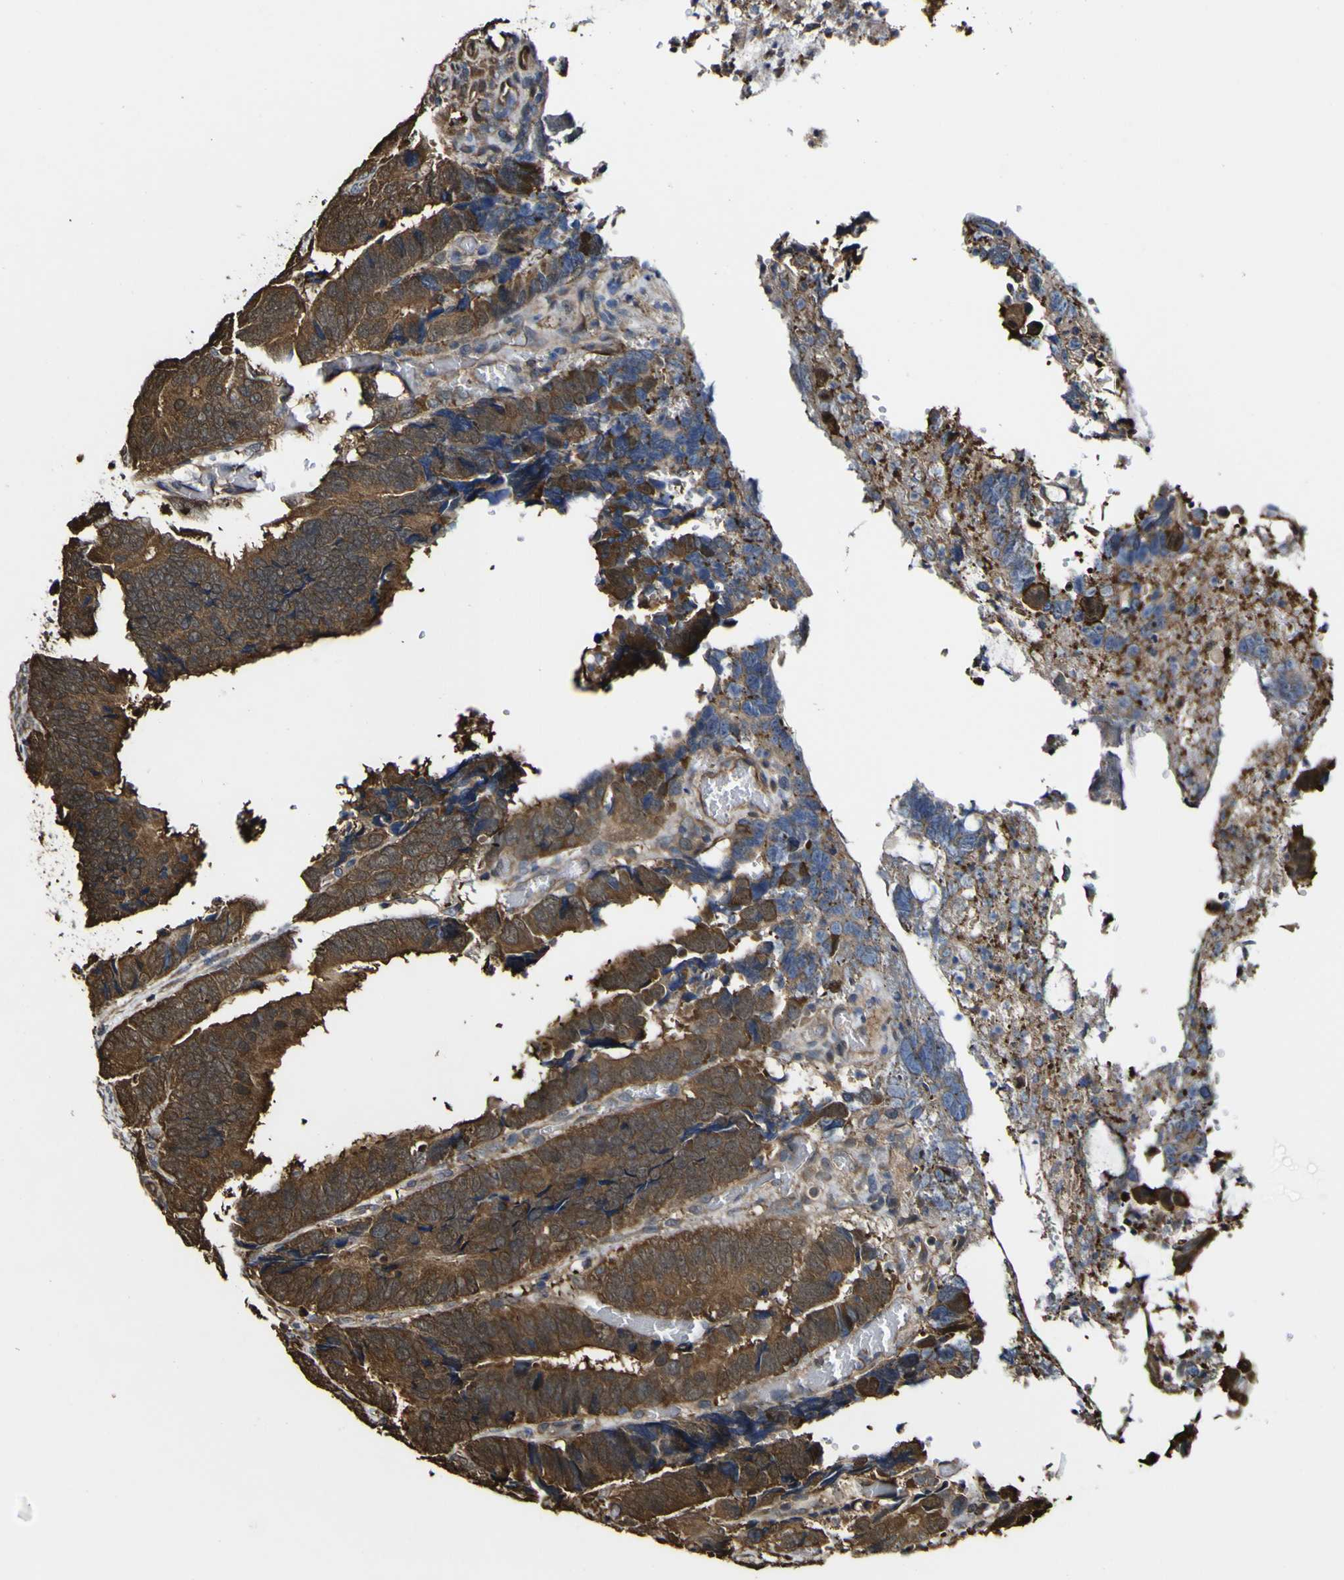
{"staining": {"intensity": "moderate", "quantity": ">75%", "location": "cytoplasmic/membranous"}, "tissue": "colorectal cancer", "cell_type": "Tumor cells", "image_type": "cancer", "snomed": [{"axis": "morphology", "description": "Adenocarcinoma, NOS"}, {"axis": "topography", "description": "Colon"}], "caption": "High-power microscopy captured an IHC image of colorectal adenocarcinoma, revealing moderate cytoplasmic/membranous expression in about >75% of tumor cells.", "gene": "PTPRR", "patient": {"sex": "male", "age": 72}}